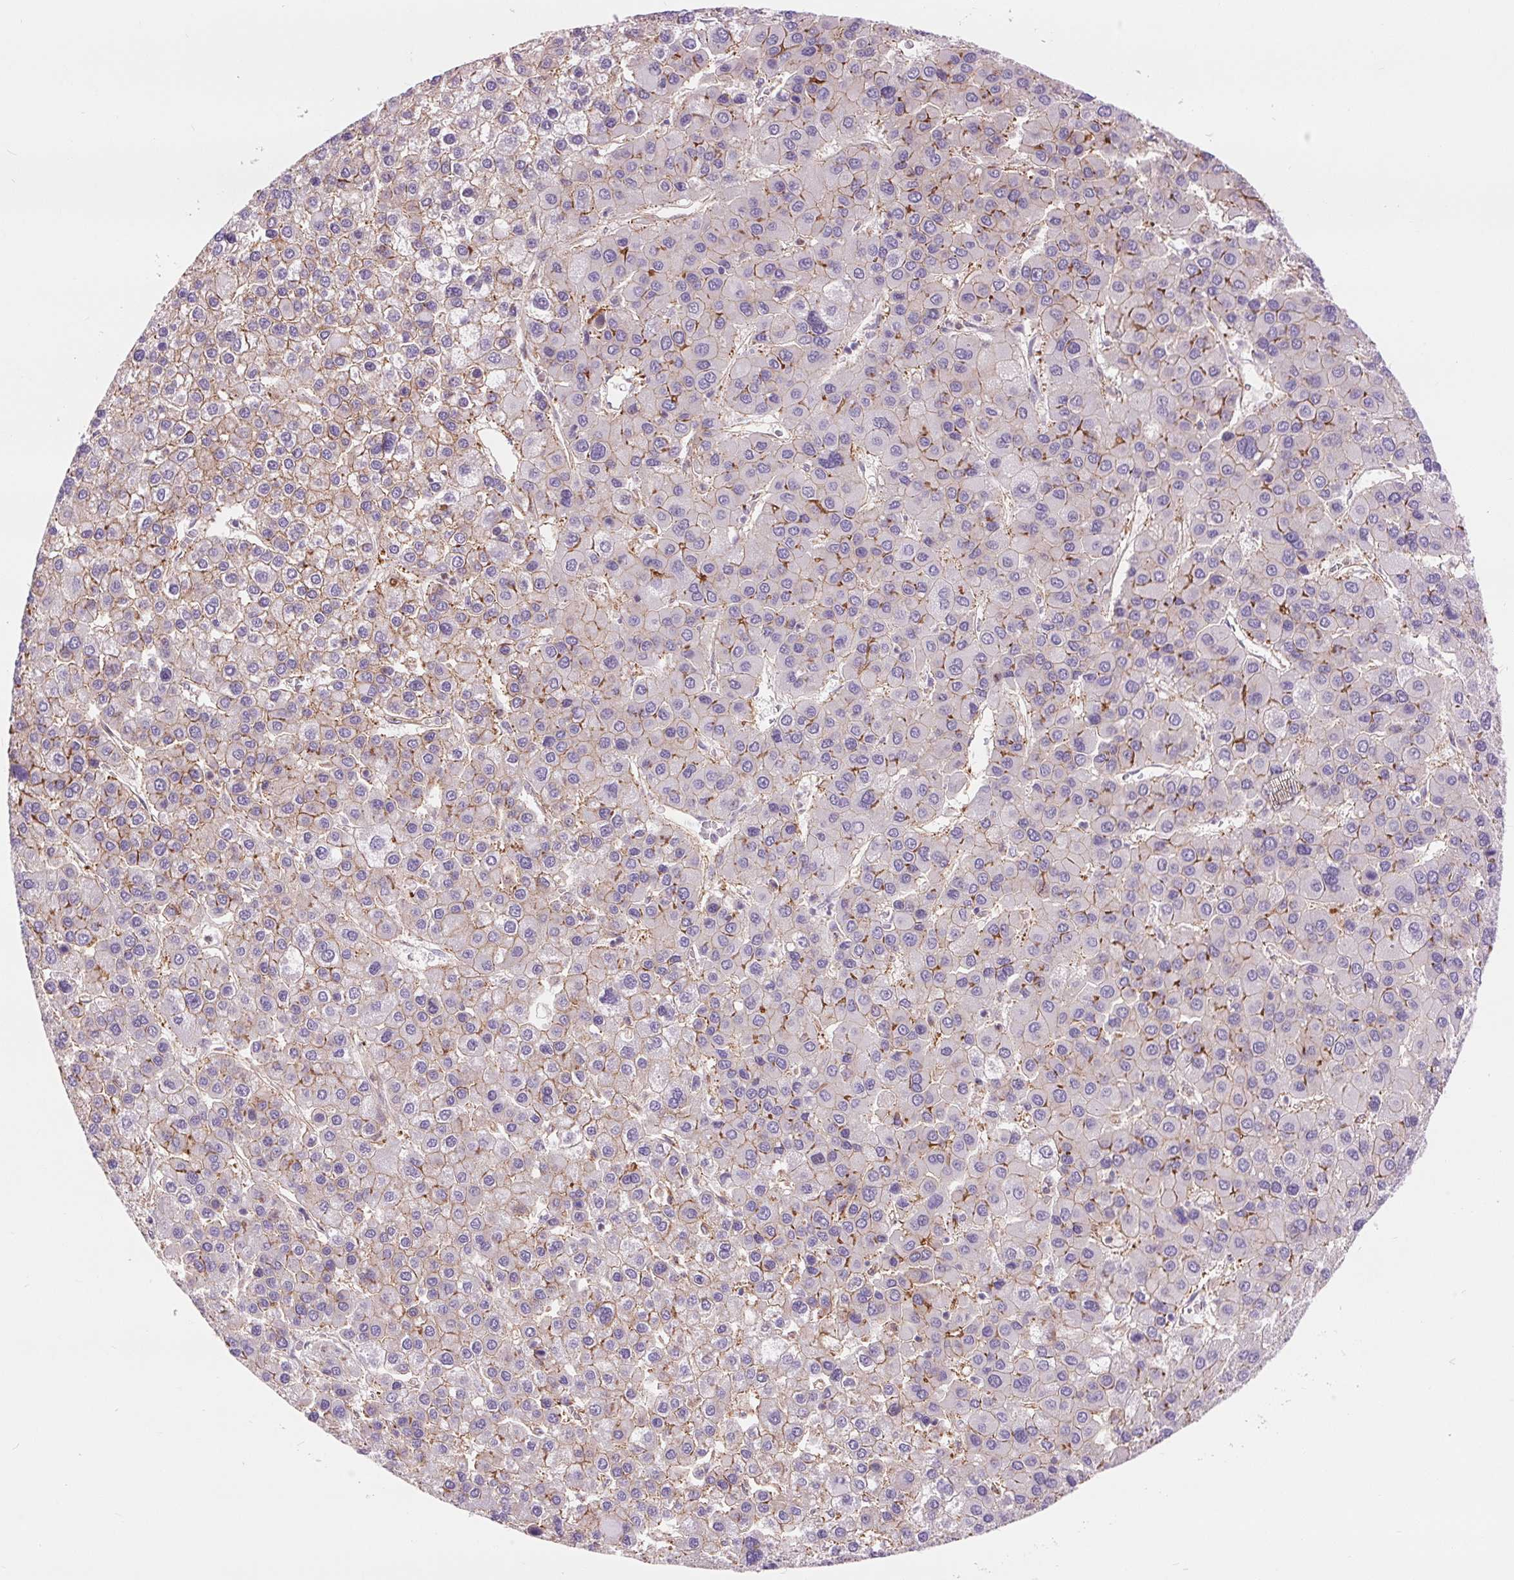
{"staining": {"intensity": "moderate", "quantity": "<25%", "location": "cytoplasmic/membranous"}, "tissue": "liver cancer", "cell_type": "Tumor cells", "image_type": "cancer", "snomed": [{"axis": "morphology", "description": "Carcinoma, Hepatocellular, NOS"}, {"axis": "topography", "description": "Liver"}], "caption": "Protein analysis of liver cancer tissue shows moderate cytoplasmic/membranous expression in approximately <25% of tumor cells. (IHC, brightfield microscopy, high magnification).", "gene": "DIXDC1", "patient": {"sex": "female", "age": 41}}